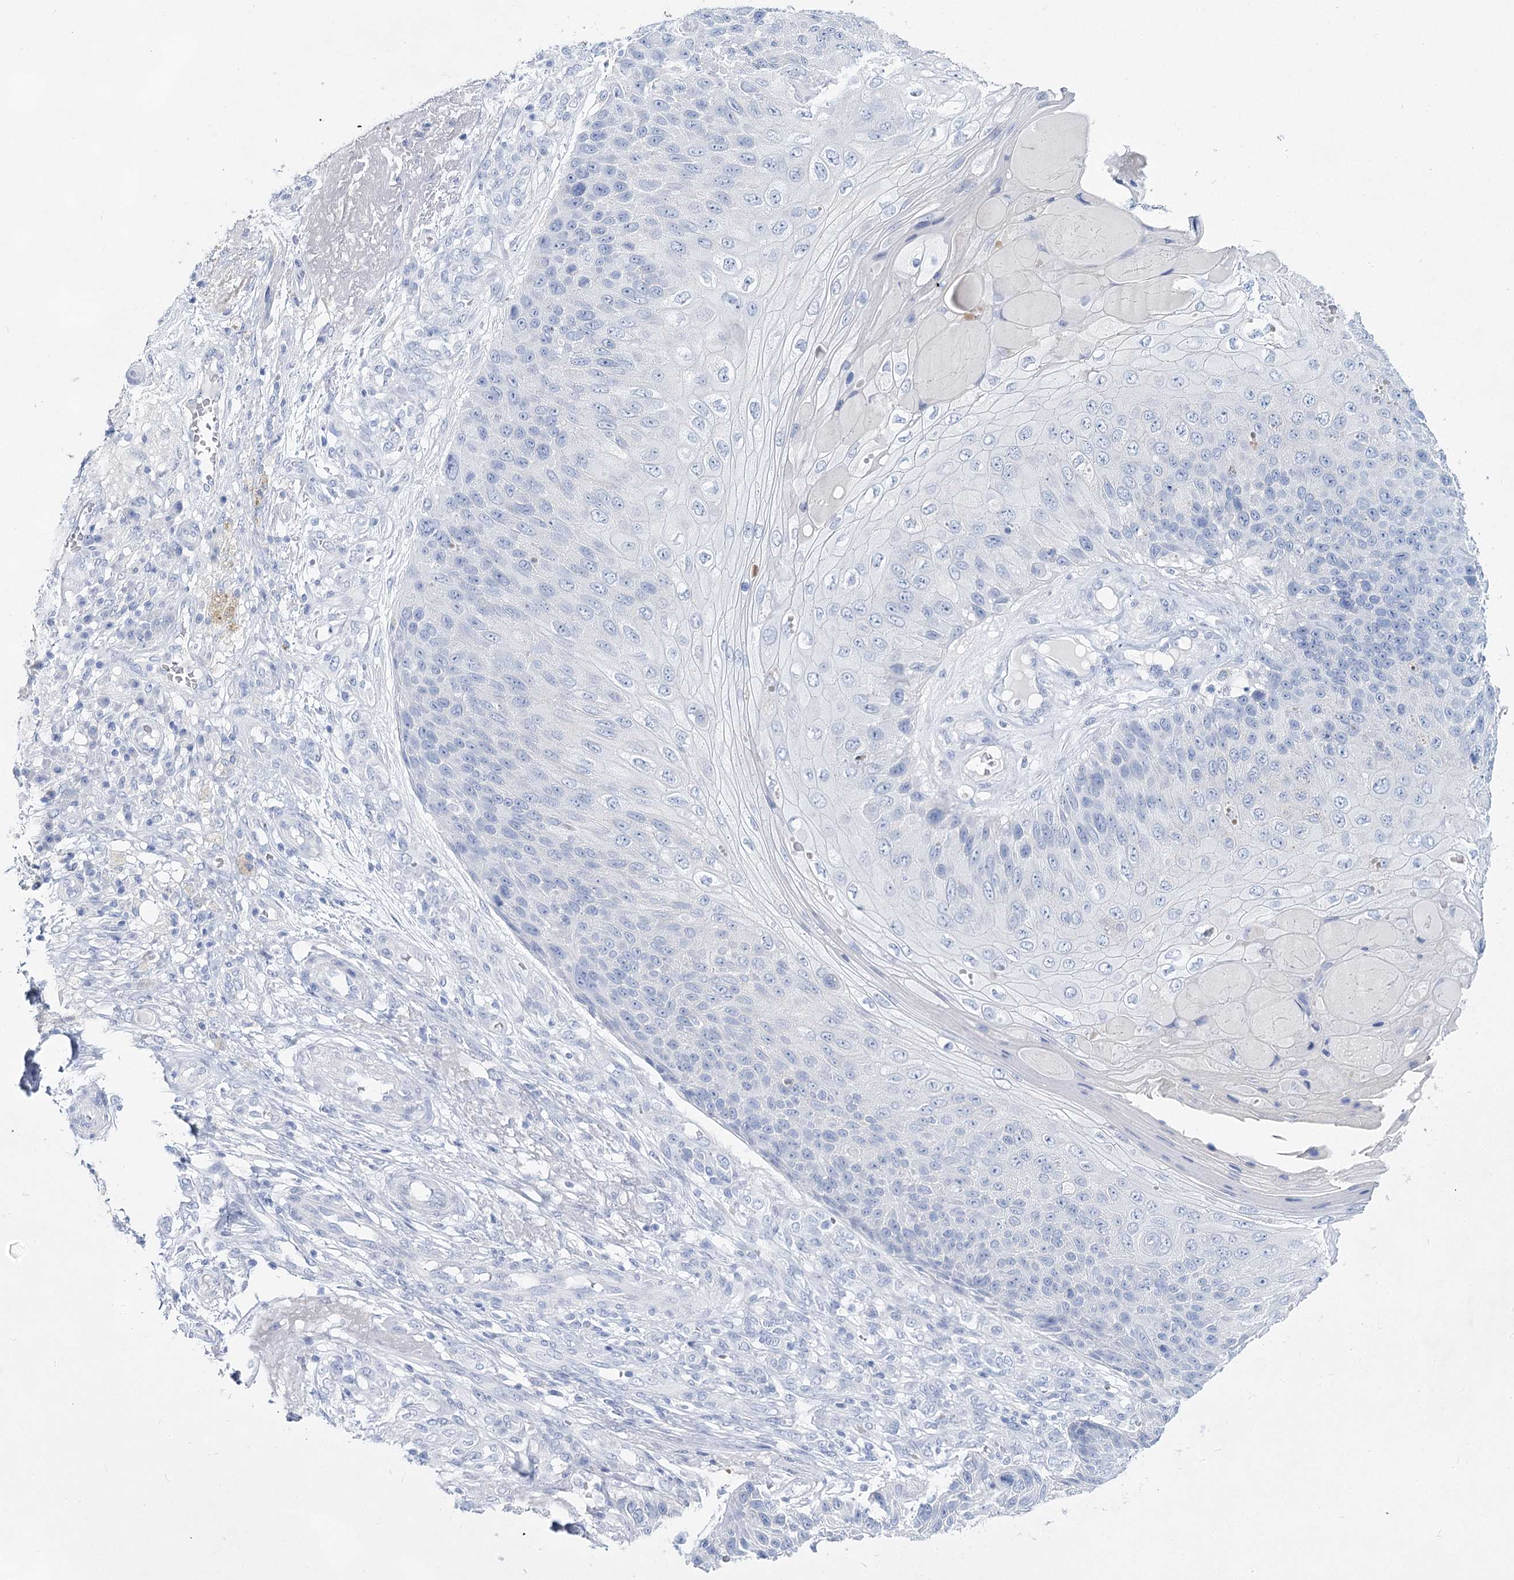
{"staining": {"intensity": "negative", "quantity": "none", "location": "none"}, "tissue": "skin cancer", "cell_type": "Tumor cells", "image_type": "cancer", "snomed": [{"axis": "morphology", "description": "Squamous cell carcinoma, NOS"}, {"axis": "topography", "description": "Skin"}], "caption": "DAB immunohistochemical staining of human skin cancer (squamous cell carcinoma) shows no significant positivity in tumor cells.", "gene": "SLC17A2", "patient": {"sex": "female", "age": 88}}